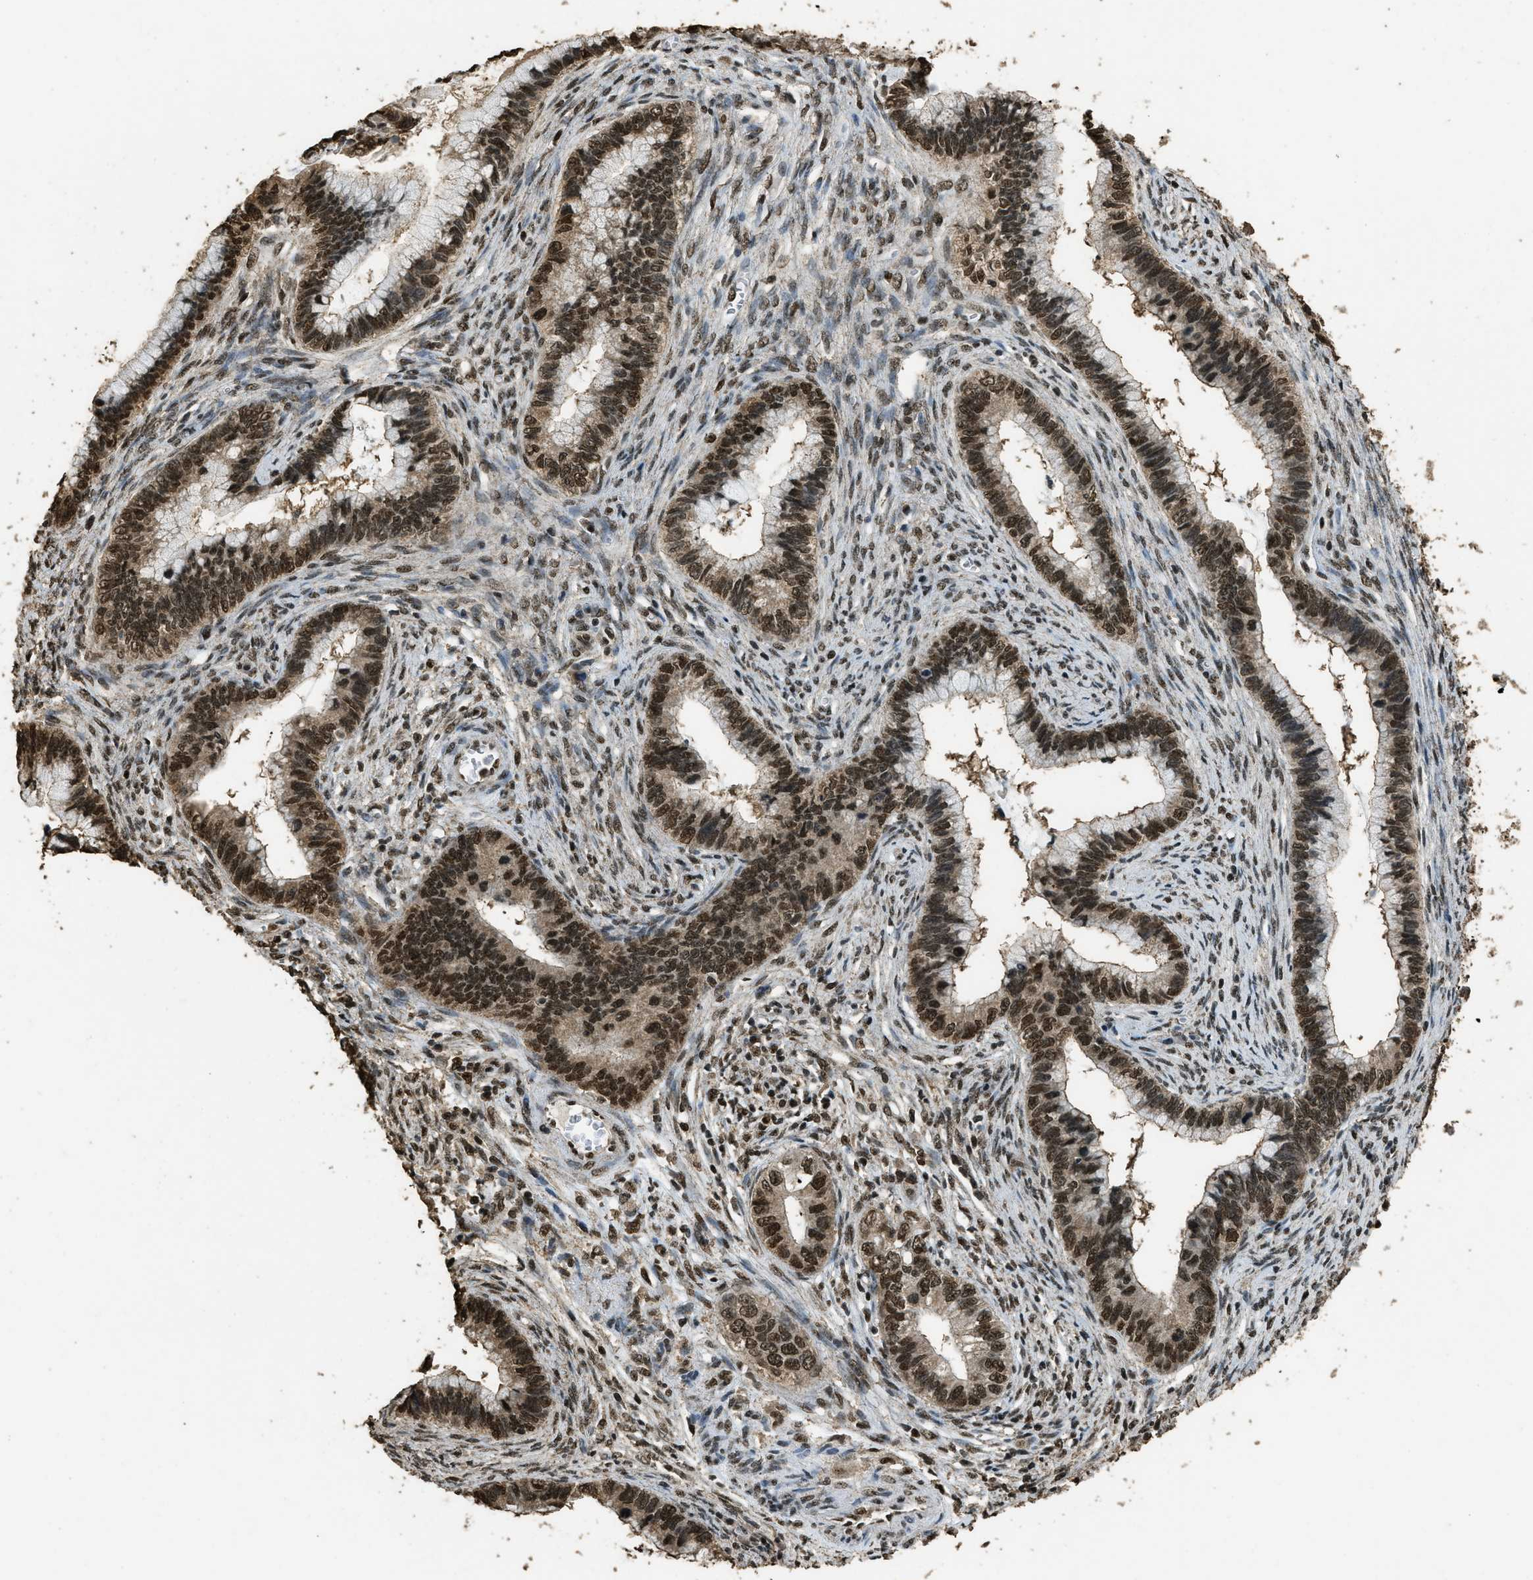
{"staining": {"intensity": "strong", "quantity": ">75%", "location": "nuclear"}, "tissue": "cervical cancer", "cell_type": "Tumor cells", "image_type": "cancer", "snomed": [{"axis": "morphology", "description": "Adenocarcinoma, NOS"}, {"axis": "topography", "description": "Cervix"}], "caption": "Approximately >75% of tumor cells in cervical adenocarcinoma demonstrate strong nuclear protein expression as visualized by brown immunohistochemical staining.", "gene": "MYB", "patient": {"sex": "female", "age": 44}}